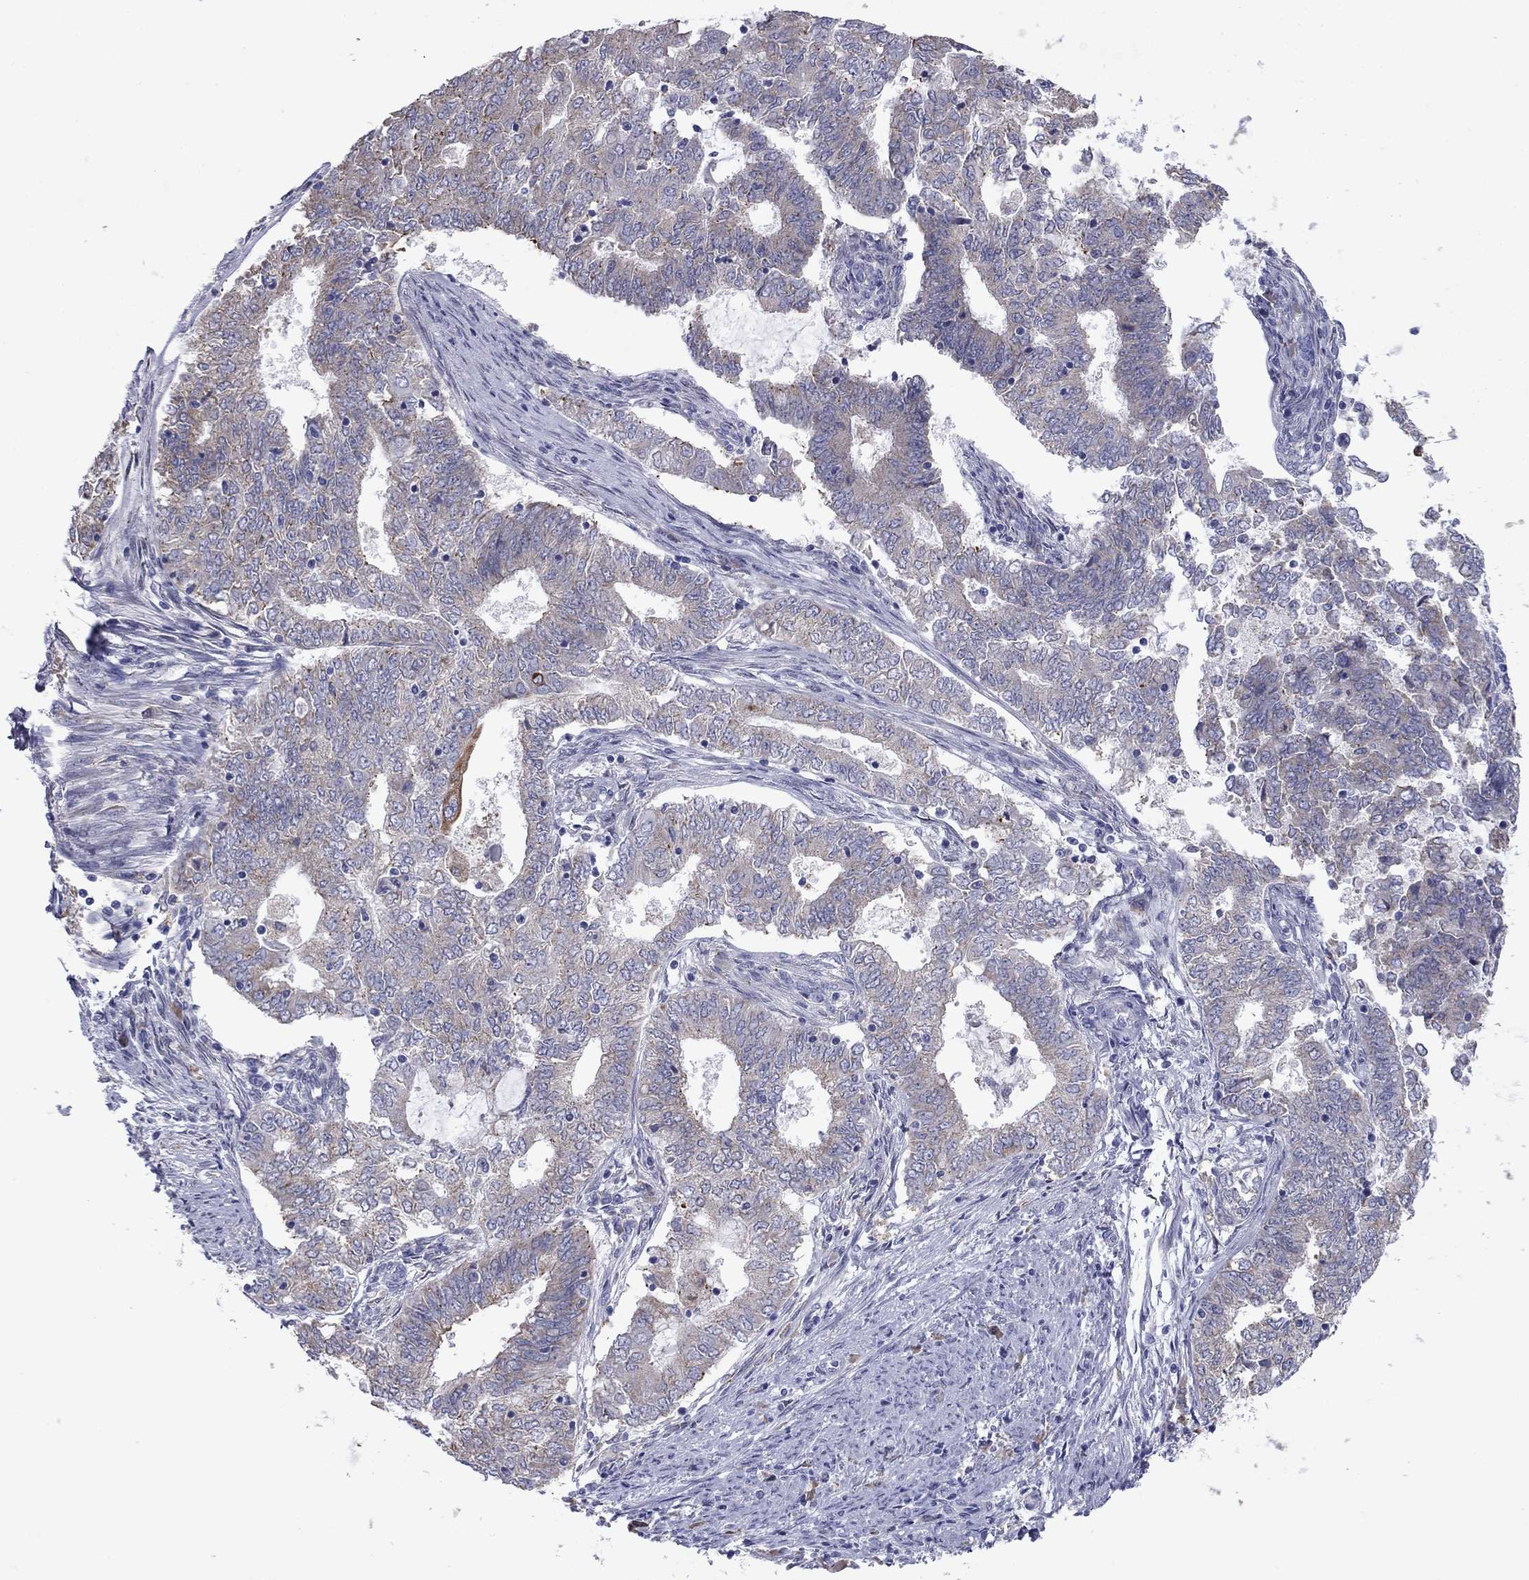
{"staining": {"intensity": "moderate", "quantity": "<25%", "location": "cytoplasmic/membranous"}, "tissue": "endometrial cancer", "cell_type": "Tumor cells", "image_type": "cancer", "snomed": [{"axis": "morphology", "description": "Adenocarcinoma, NOS"}, {"axis": "topography", "description": "Endometrium"}], "caption": "An IHC photomicrograph of tumor tissue is shown. Protein staining in brown labels moderate cytoplasmic/membranous positivity in endometrial adenocarcinoma within tumor cells.", "gene": "TMPRSS11A", "patient": {"sex": "female", "age": 62}}